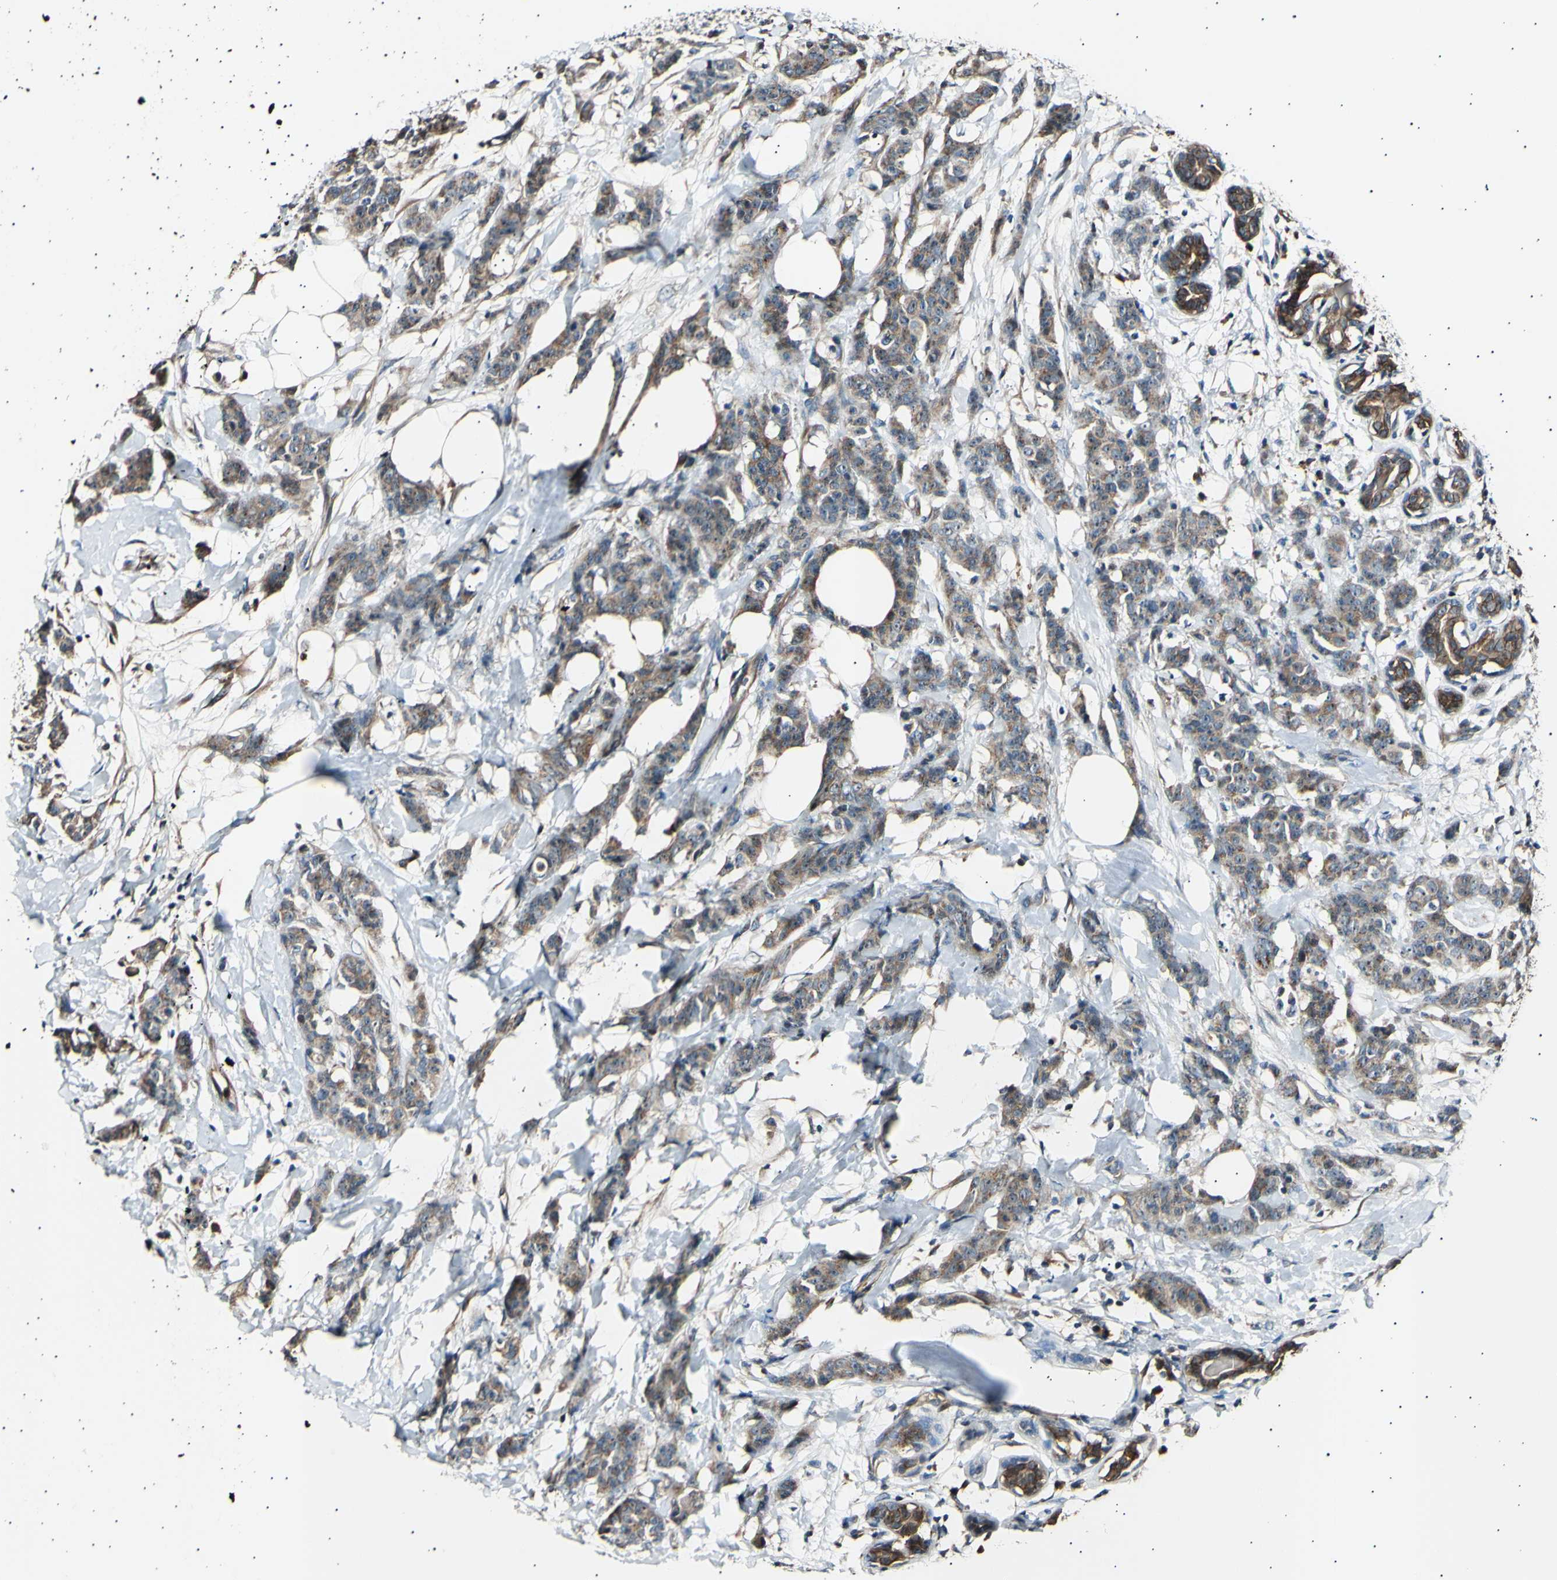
{"staining": {"intensity": "moderate", "quantity": ">75%", "location": "cytoplasmic/membranous"}, "tissue": "breast cancer", "cell_type": "Tumor cells", "image_type": "cancer", "snomed": [{"axis": "morphology", "description": "Normal tissue, NOS"}, {"axis": "morphology", "description": "Duct carcinoma"}, {"axis": "topography", "description": "Breast"}], "caption": "Human infiltrating ductal carcinoma (breast) stained with a protein marker demonstrates moderate staining in tumor cells.", "gene": "ITGA6", "patient": {"sex": "female", "age": 40}}